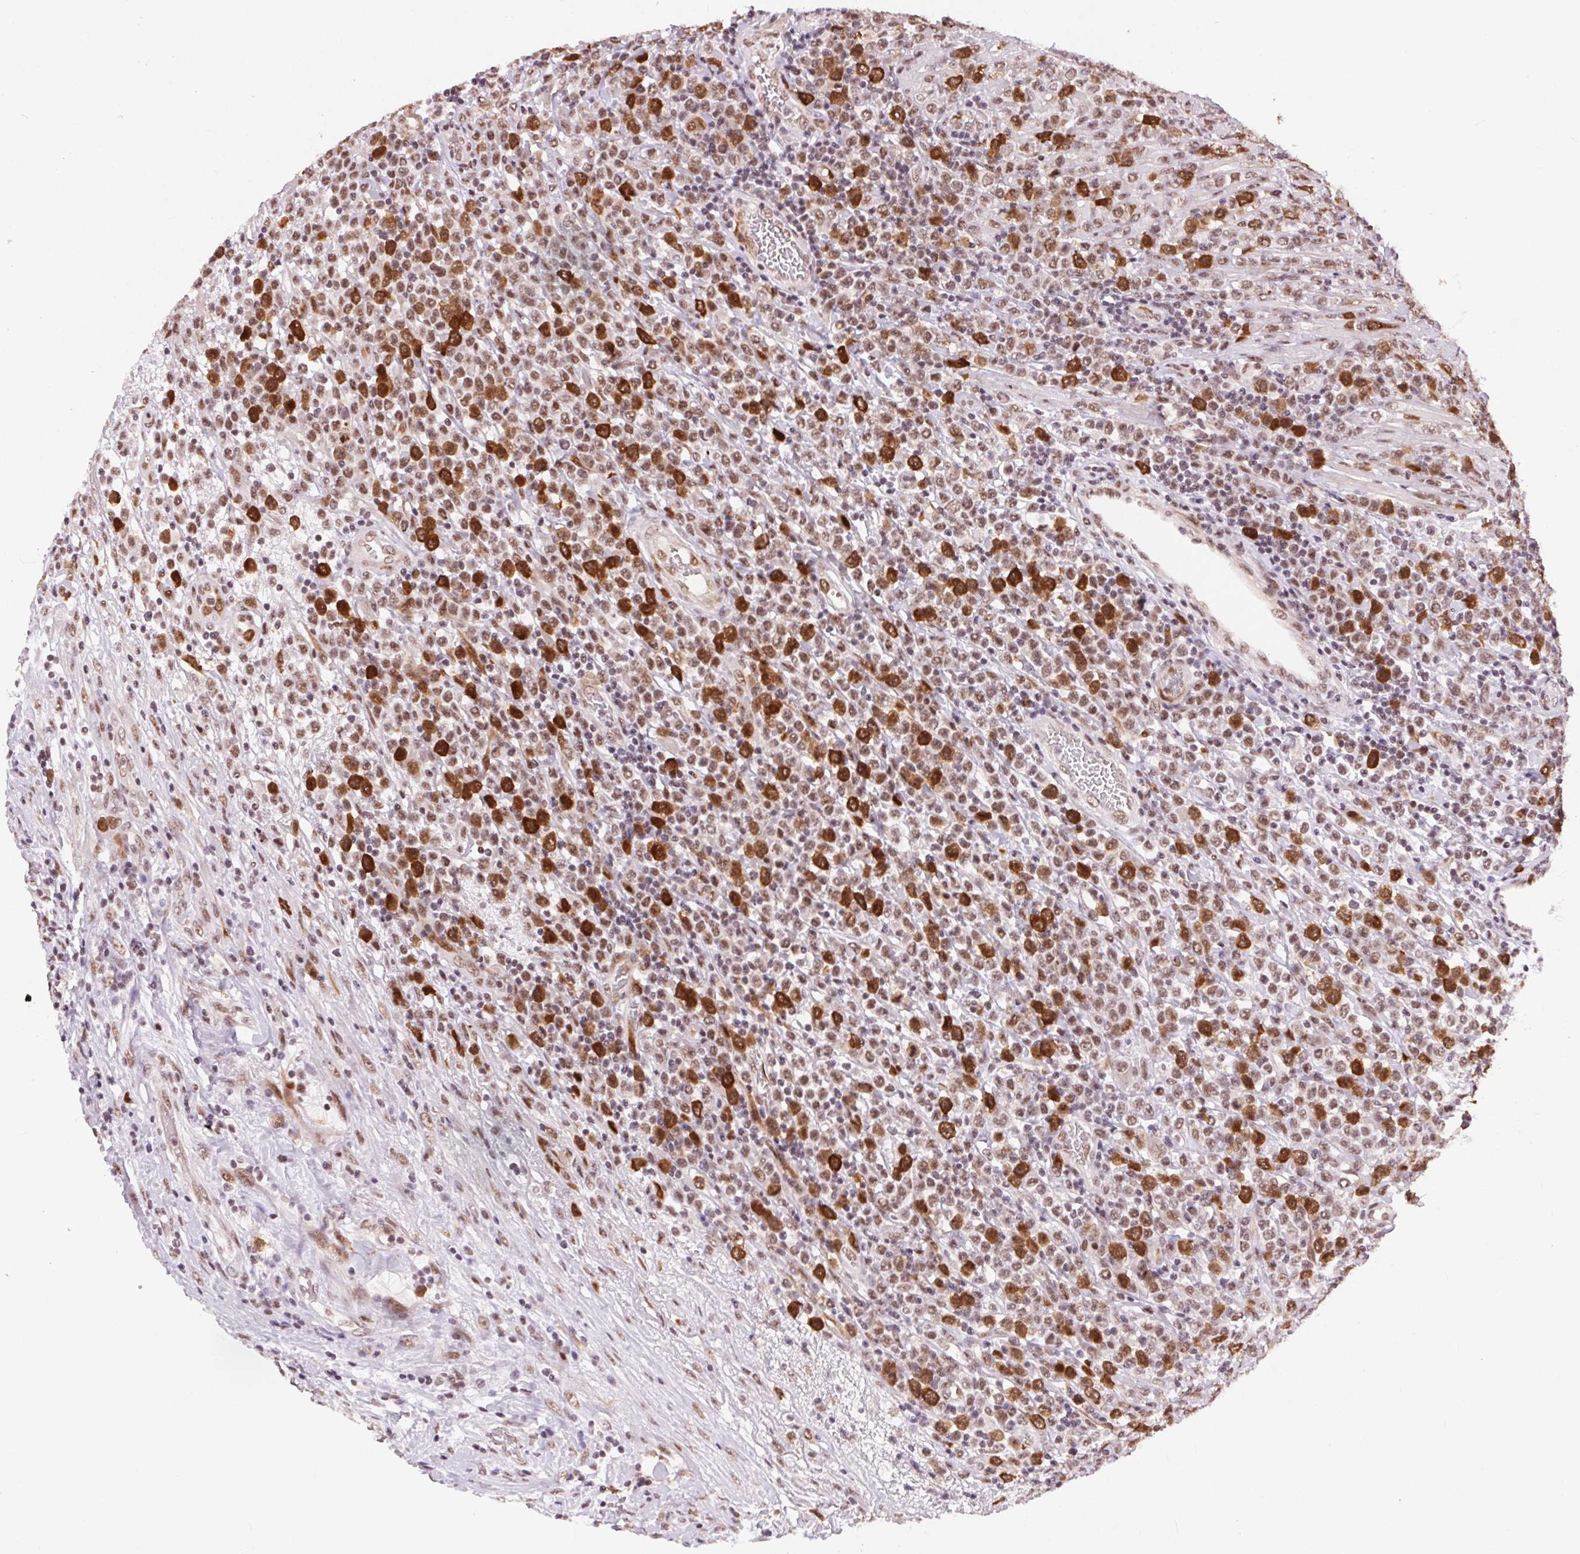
{"staining": {"intensity": "strong", "quantity": "<25%", "location": "cytoplasmic/membranous,nuclear"}, "tissue": "lymphoma", "cell_type": "Tumor cells", "image_type": "cancer", "snomed": [{"axis": "morphology", "description": "Malignant lymphoma, non-Hodgkin's type, High grade"}, {"axis": "topography", "description": "Soft tissue"}], "caption": "Protein analysis of lymphoma tissue displays strong cytoplasmic/membranous and nuclear positivity in about <25% of tumor cells. Using DAB (brown) and hematoxylin (blue) stains, captured at high magnification using brightfield microscopy.", "gene": "CD2BP2", "patient": {"sex": "female", "age": 56}}